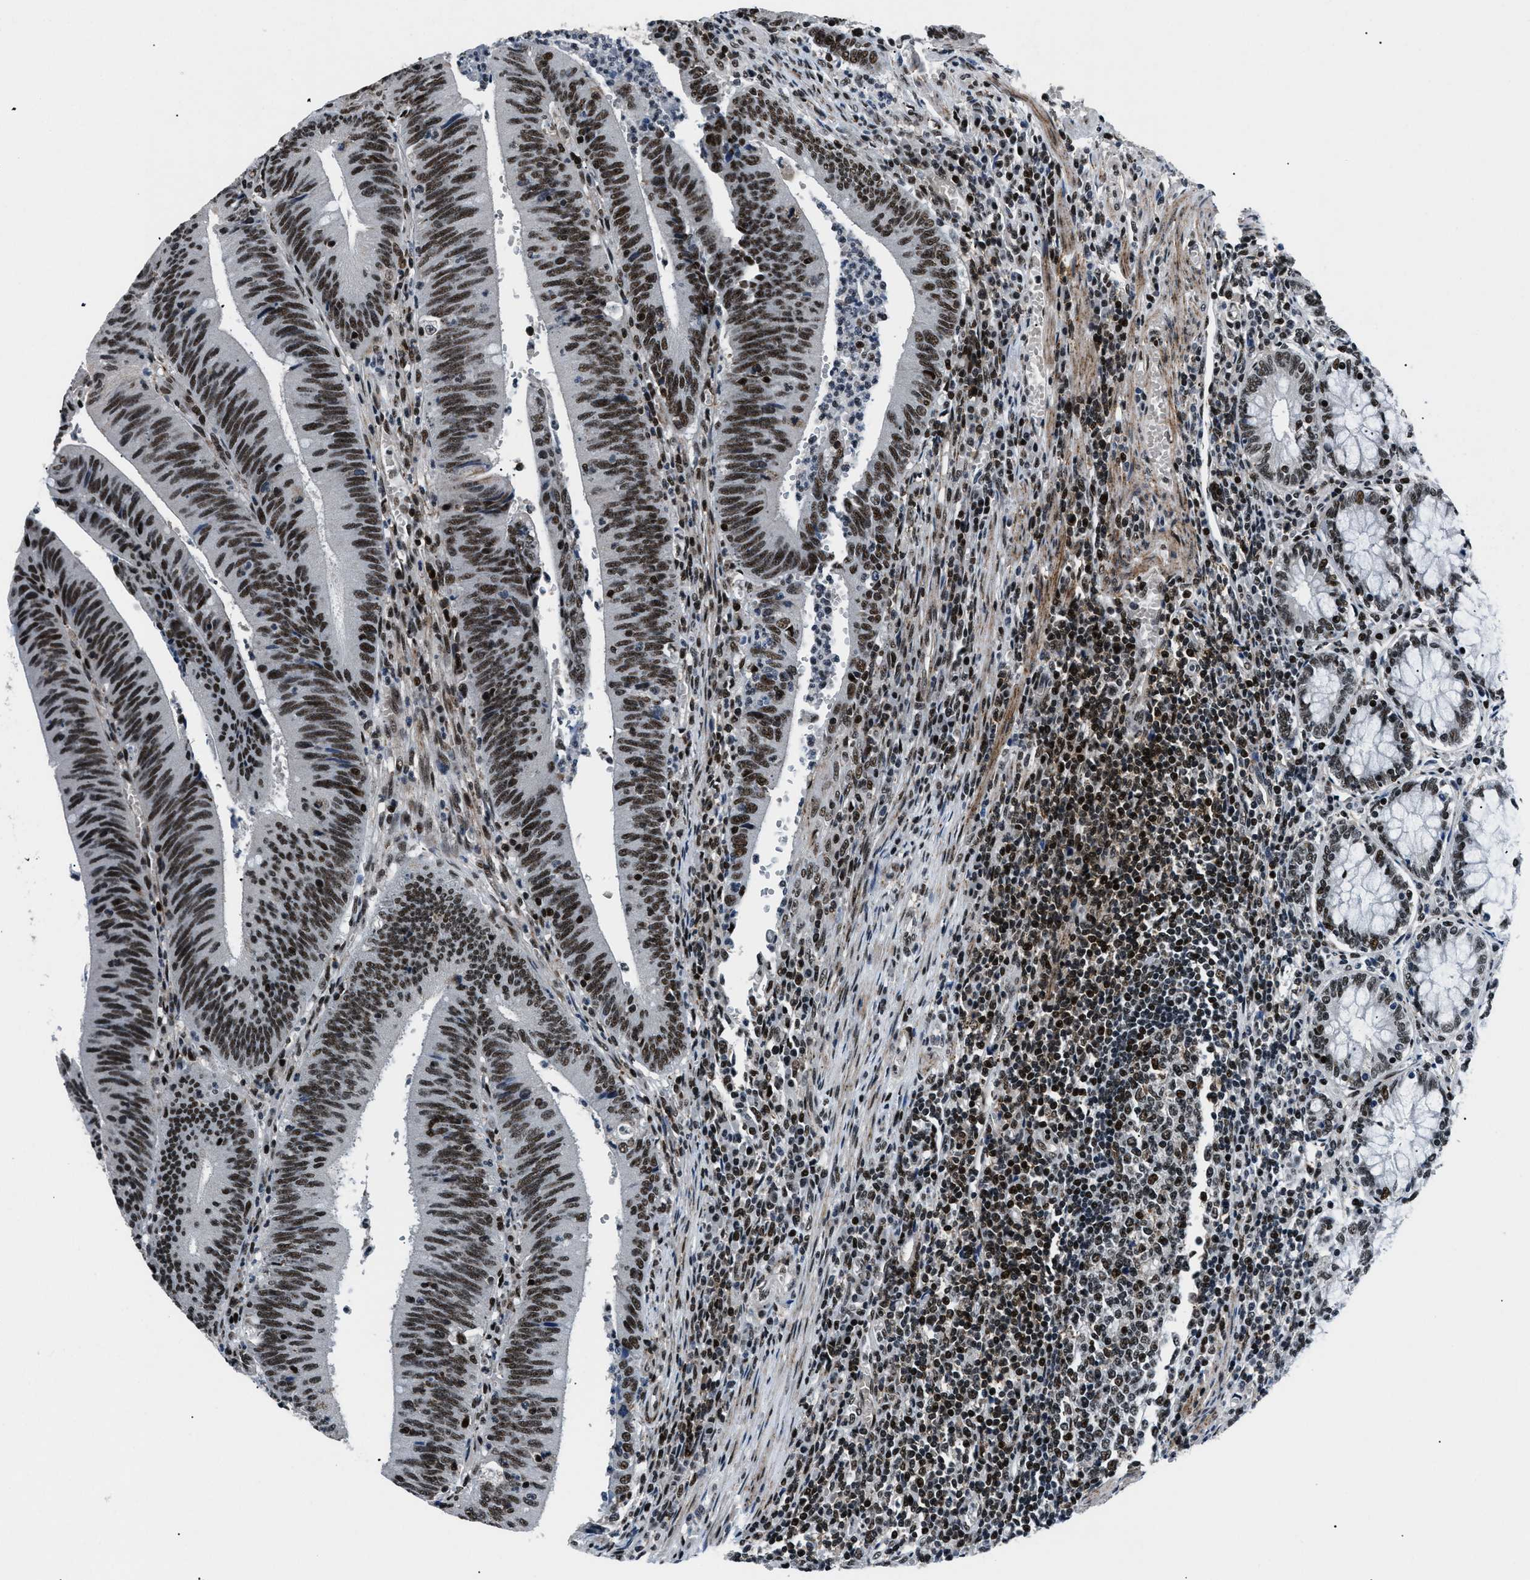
{"staining": {"intensity": "strong", "quantity": ">75%", "location": "nuclear"}, "tissue": "colorectal cancer", "cell_type": "Tumor cells", "image_type": "cancer", "snomed": [{"axis": "morphology", "description": "Normal tissue, NOS"}, {"axis": "morphology", "description": "Adenocarcinoma, NOS"}, {"axis": "topography", "description": "Rectum"}], "caption": "Immunohistochemical staining of human colorectal cancer shows high levels of strong nuclear protein staining in approximately >75% of tumor cells.", "gene": "SMARCB1", "patient": {"sex": "female", "age": 66}}